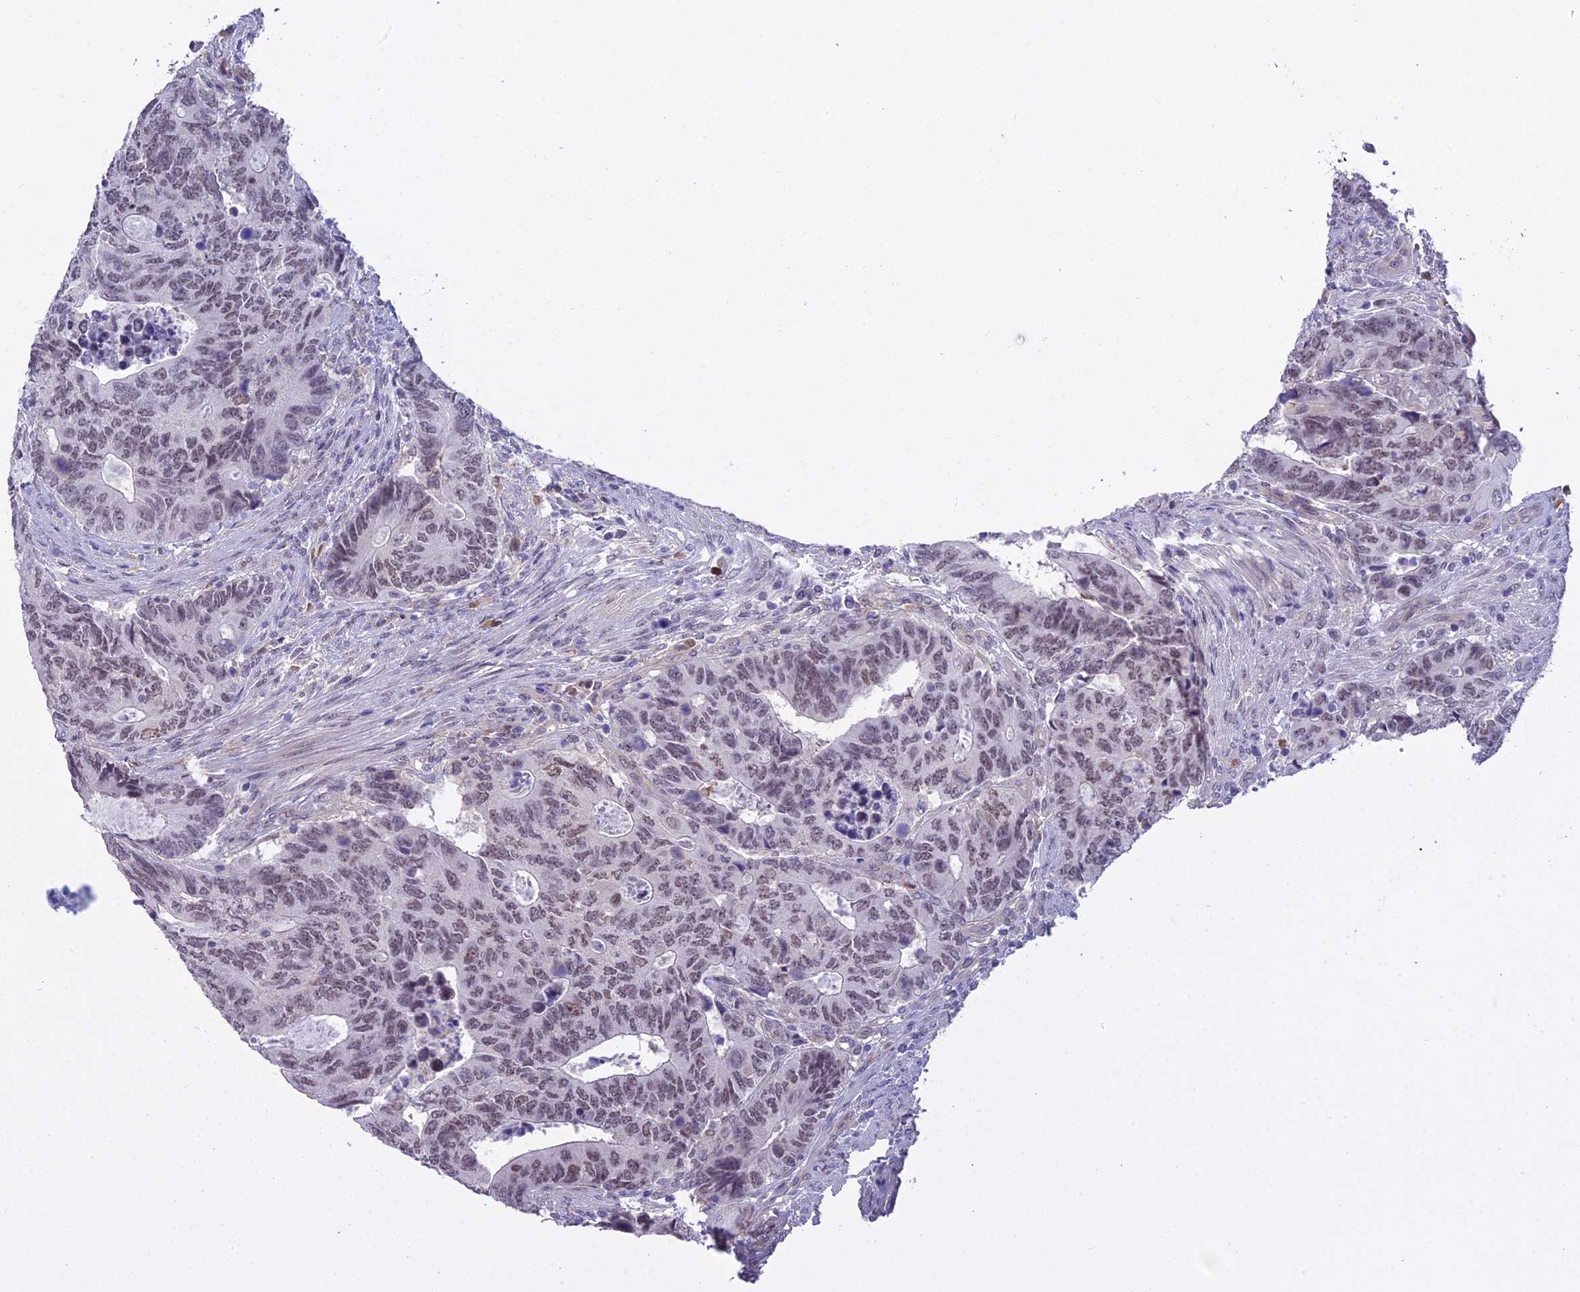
{"staining": {"intensity": "weak", "quantity": ">75%", "location": "nuclear"}, "tissue": "colorectal cancer", "cell_type": "Tumor cells", "image_type": "cancer", "snomed": [{"axis": "morphology", "description": "Adenocarcinoma, NOS"}, {"axis": "topography", "description": "Colon"}], "caption": "About >75% of tumor cells in human colorectal cancer demonstrate weak nuclear protein positivity as visualized by brown immunohistochemical staining.", "gene": "BLNK", "patient": {"sex": "male", "age": 87}}